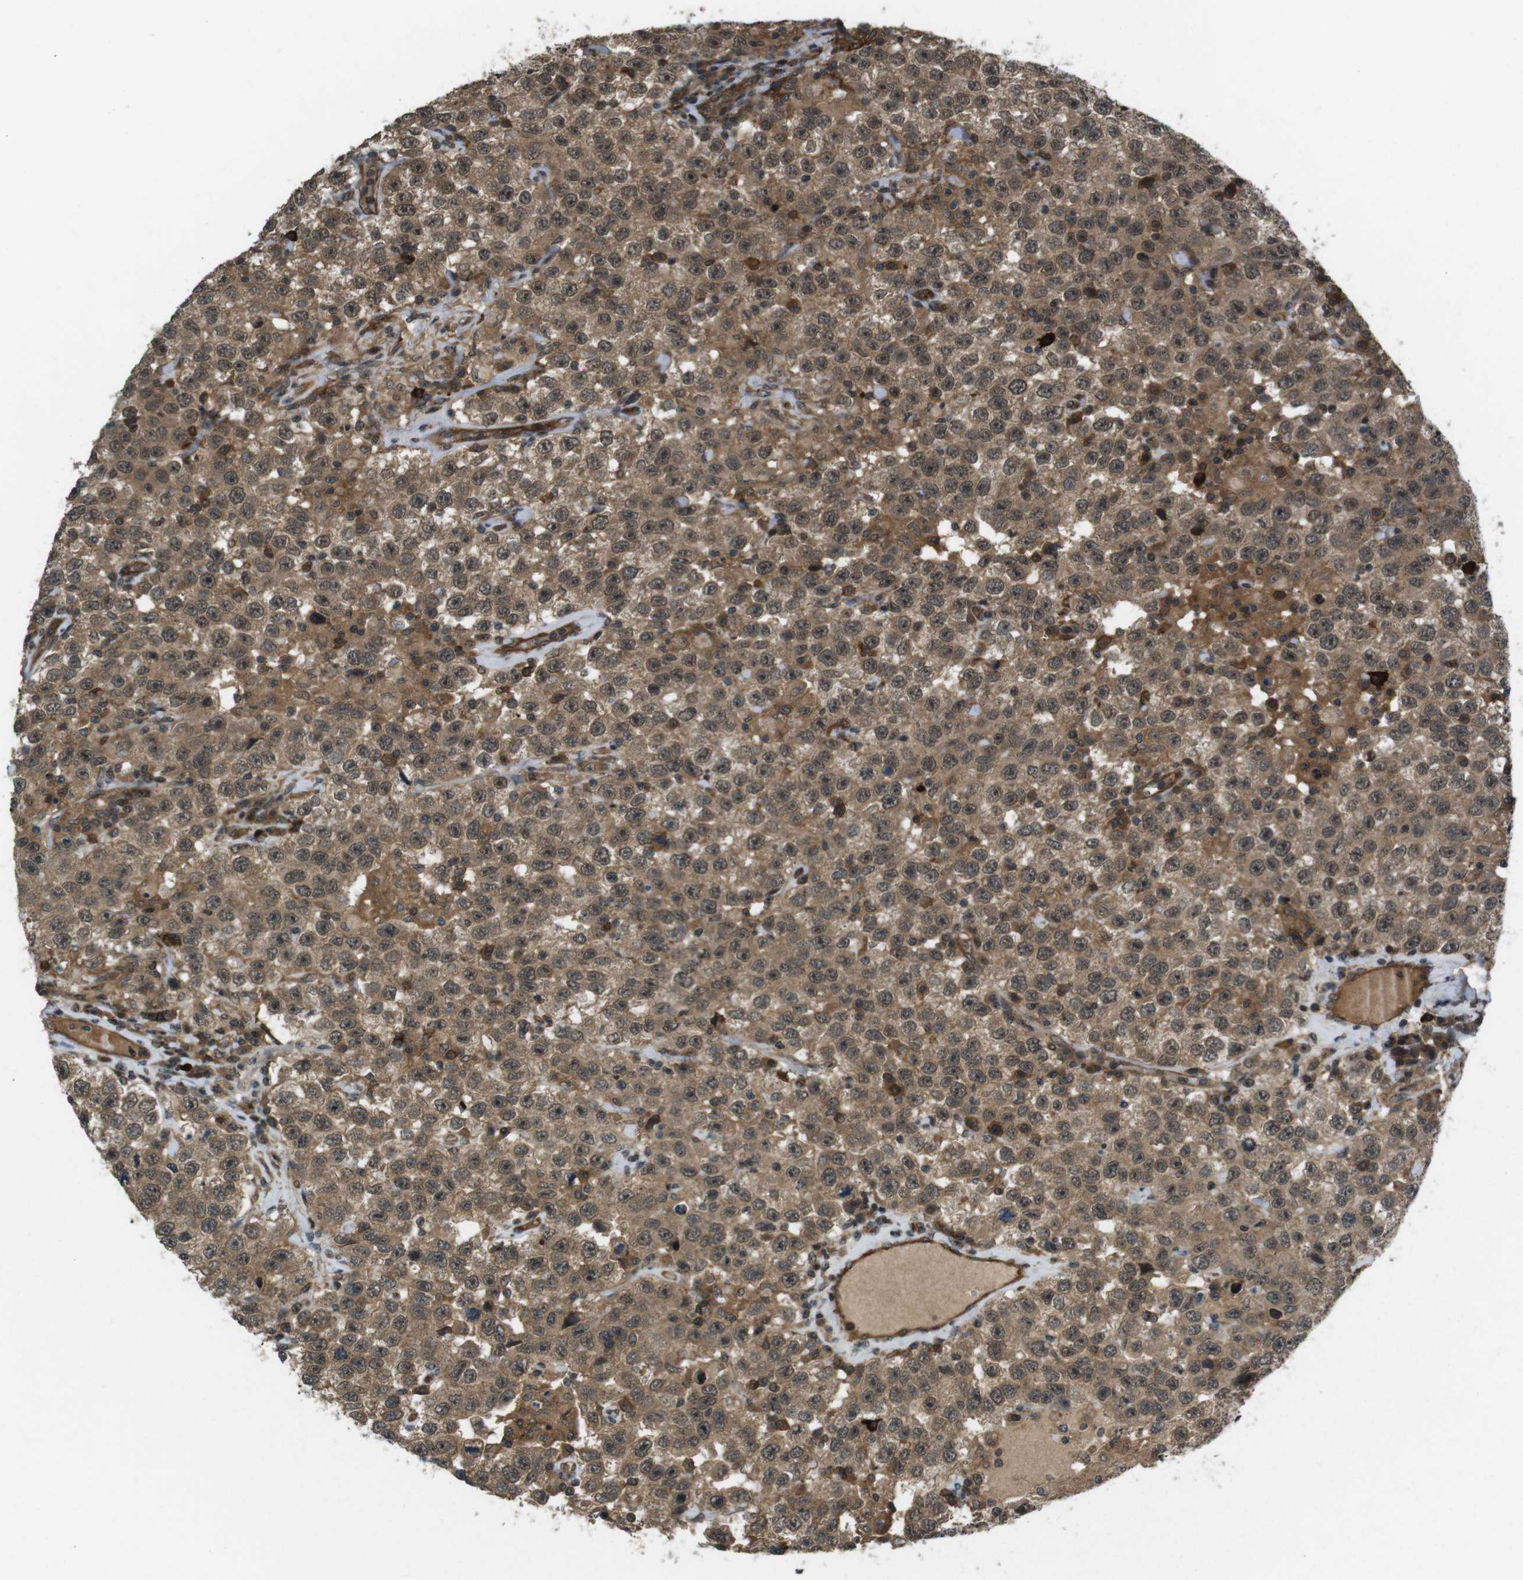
{"staining": {"intensity": "moderate", "quantity": ">75%", "location": "cytoplasmic/membranous,nuclear"}, "tissue": "testis cancer", "cell_type": "Tumor cells", "image_type": "cancer", "snomed": [{"axis": "morphology", "description": "Seminoma, NOS"}, {"axis": "topography", "description": "Testis"}], "caption": "Moderate cytoplasmic/membranous and nuclear protein staining is appreciated in about >75% of tumor cells in seminoma (testis). (DAB IHC with brightfield microscopy, high magnification).", "gene": "TIAM2", "patient": {"sex": "male", "age": 41}}